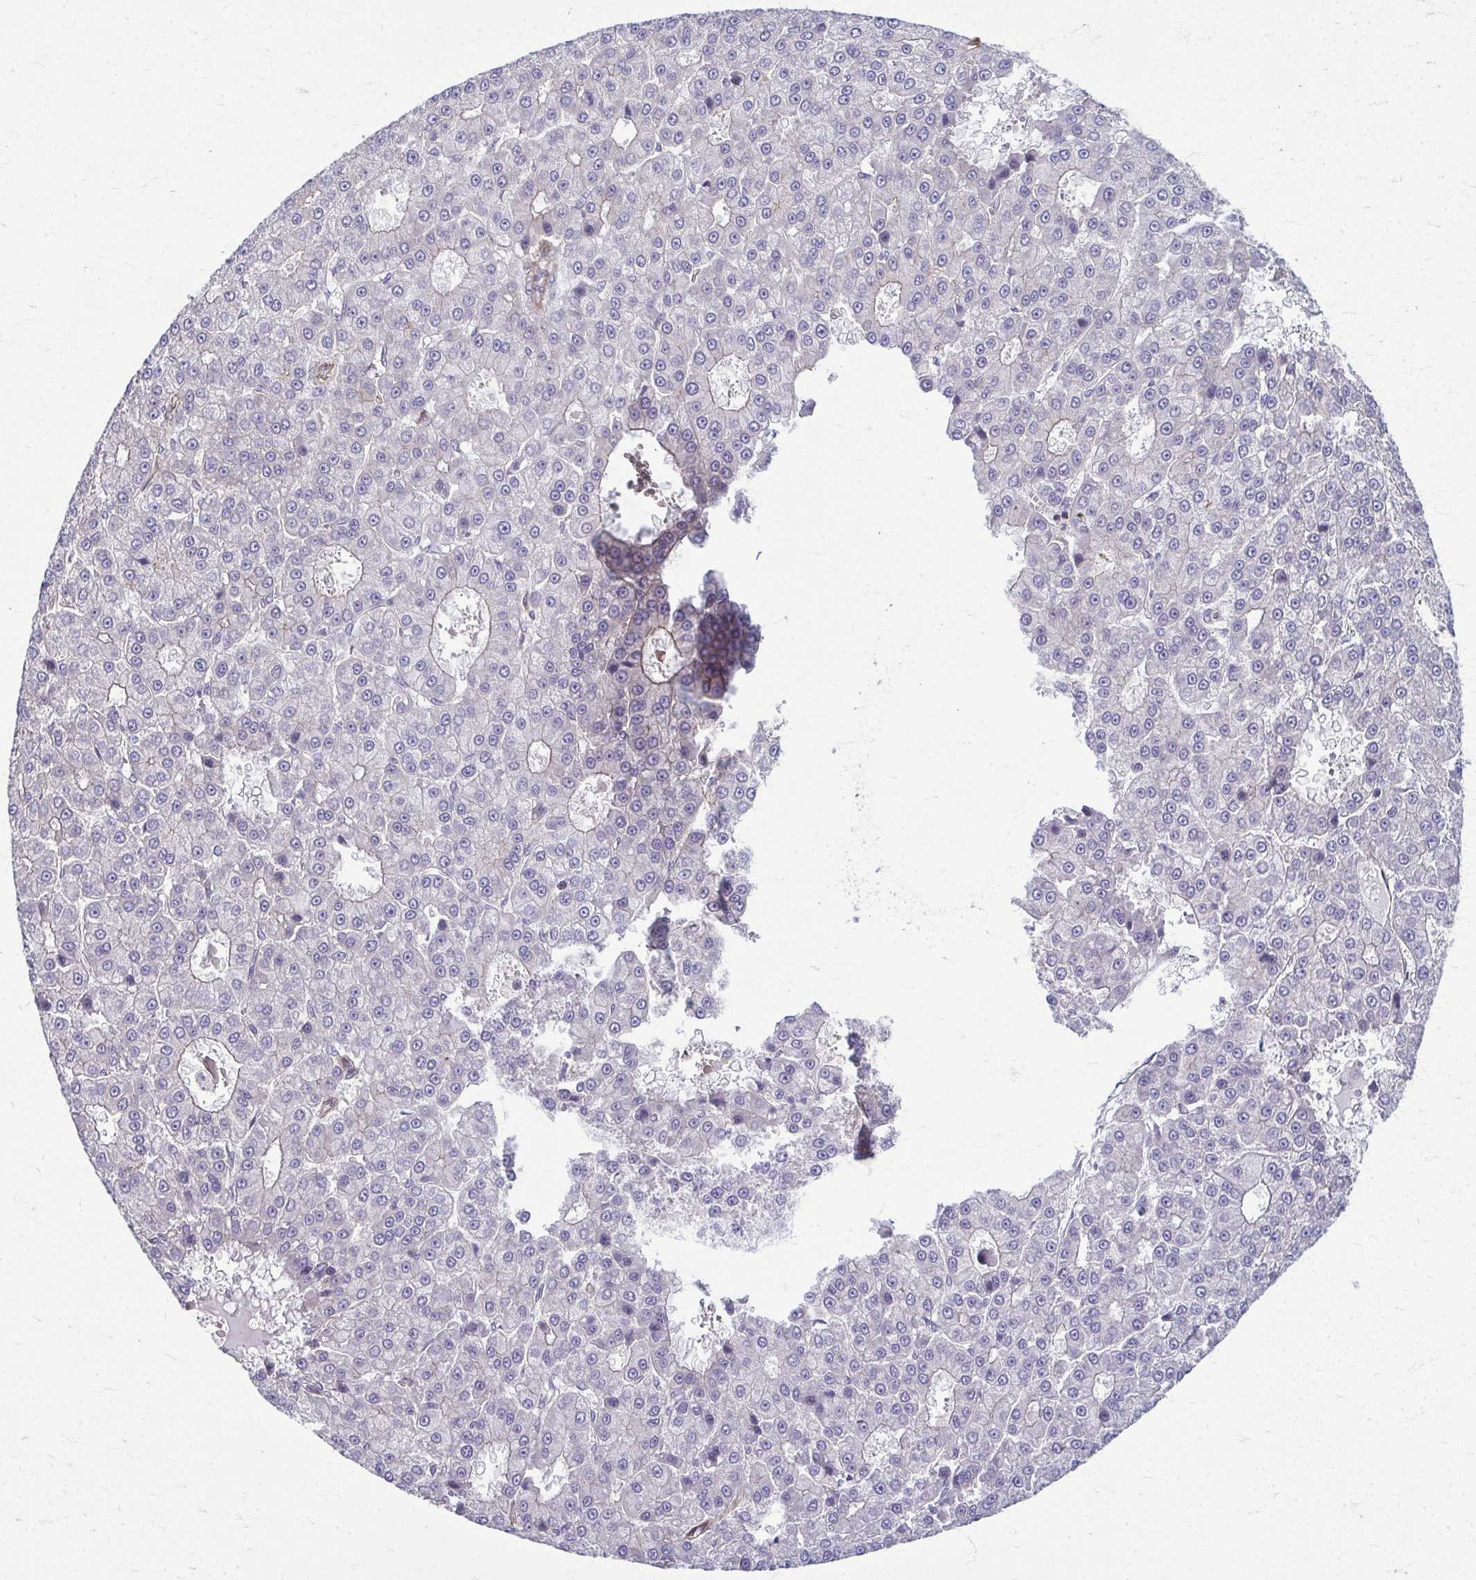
{"staining": {"intensity": "negative", "quantity": "none", "location": "none"}, "tissue": "liver cancer", "cell_type": "Tumor cells", "image_type": "cancer", "snomed": [{"axis": "morphology", "description": "Carcinoma, Hepatocellular, NOS"}, {"axis": "topography", "description": "Liver"}], "caption": "Human liver hepatocellular carcinoma stained for a protein using immunohistochemistry (IHC) reveals no positivity in tumor cells.", "gene": "EID2B", "patient": {"sex": "male", "age": 70}}